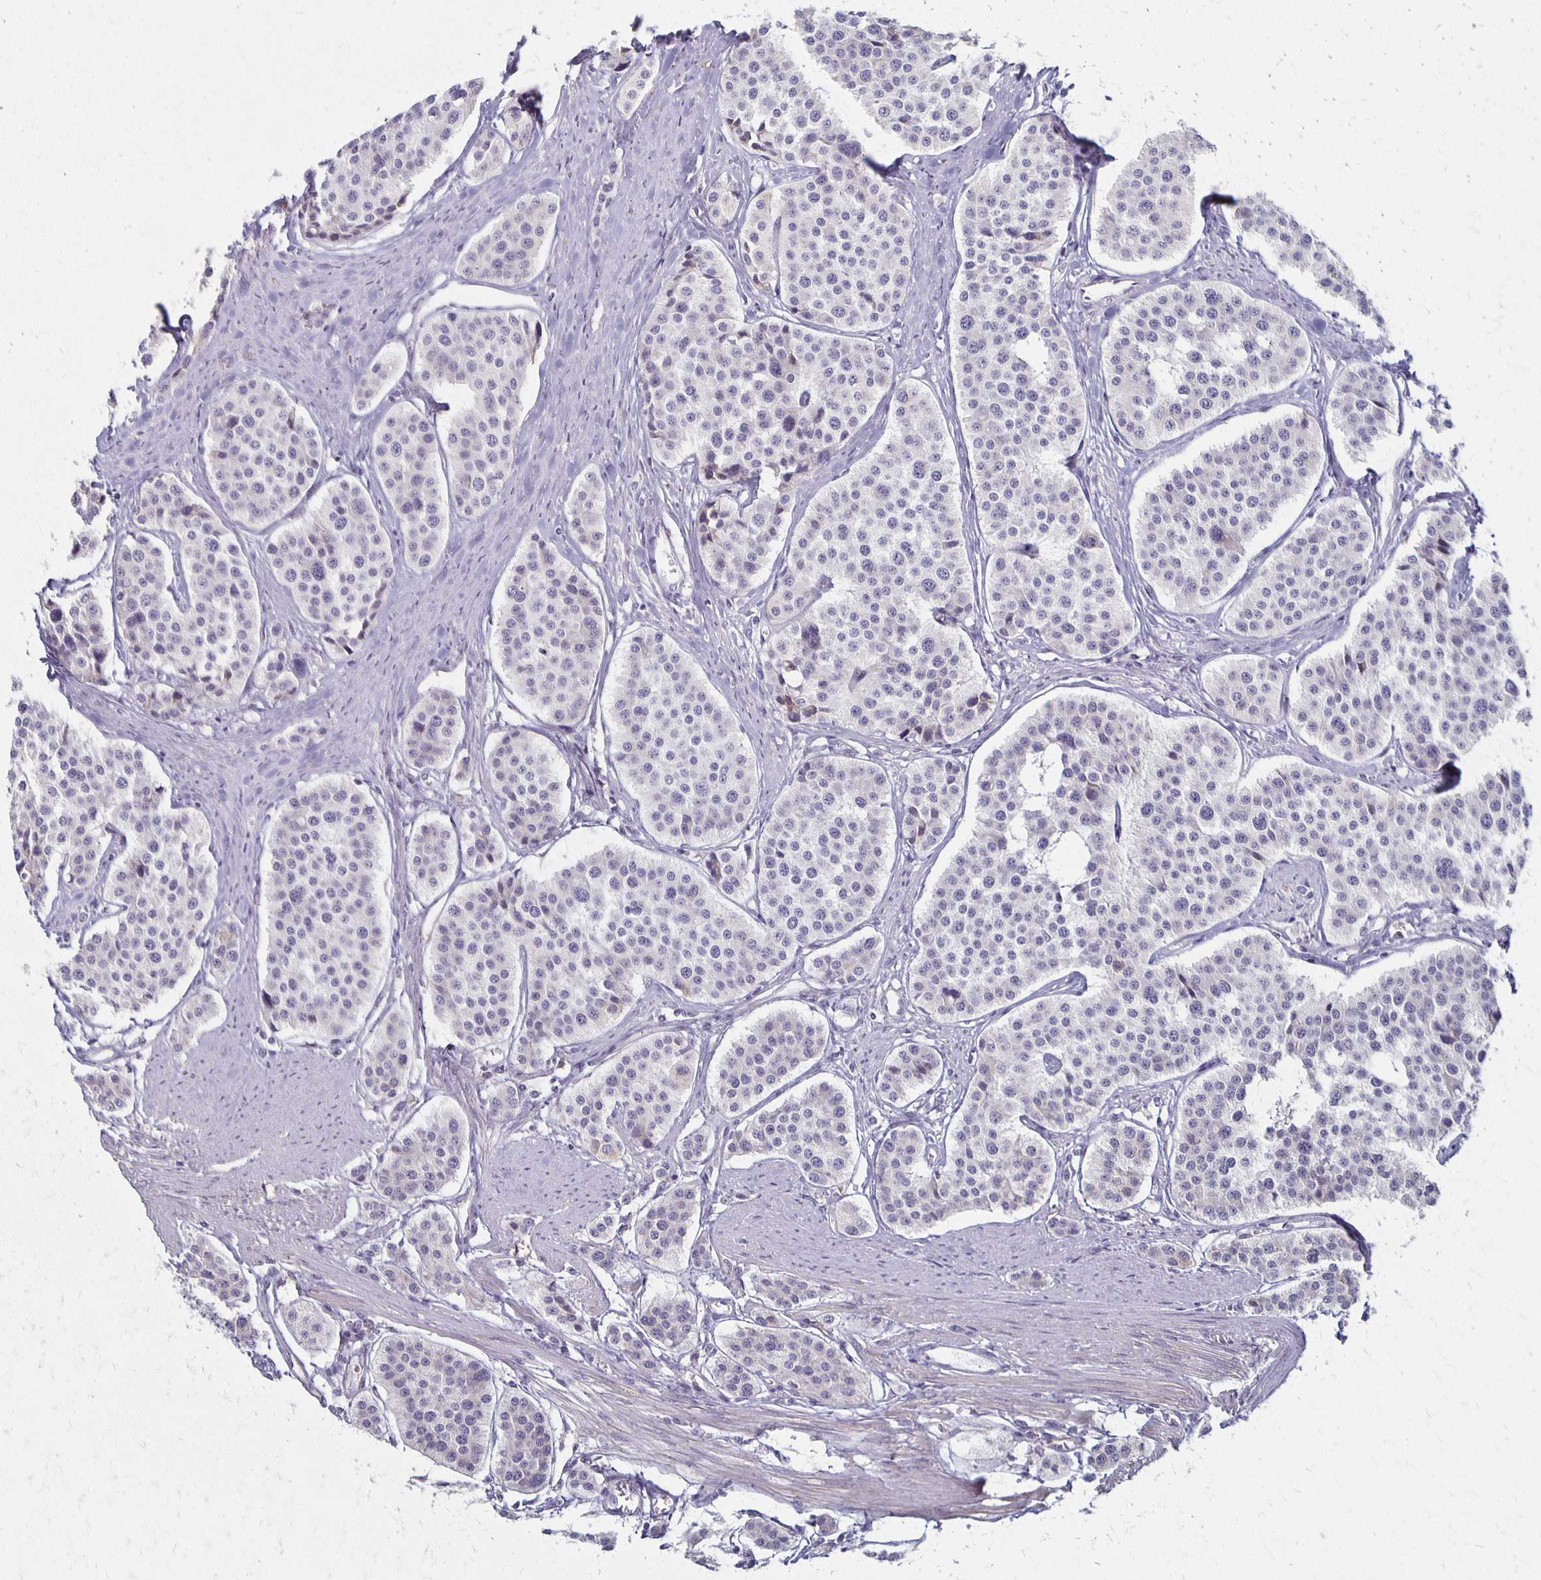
{"staining": {"intensity": "negative", "quantity": "none", "location": "none"}, "tissue": "carcinoid", "cell_type": "Tumor cells", "image_type": "cancer", "snomed": [{"axis": "morphology", "description": "Carcinoid, malignant, NOS"}, {"axis": "topography", "description": "Small intestine"}], "caption": "Protein analysis of carcinoid (malignant) exhibits no significant expression in tumor cells.", "gene": "GPX4", "patient": {"sex": "male", "age": 60}}